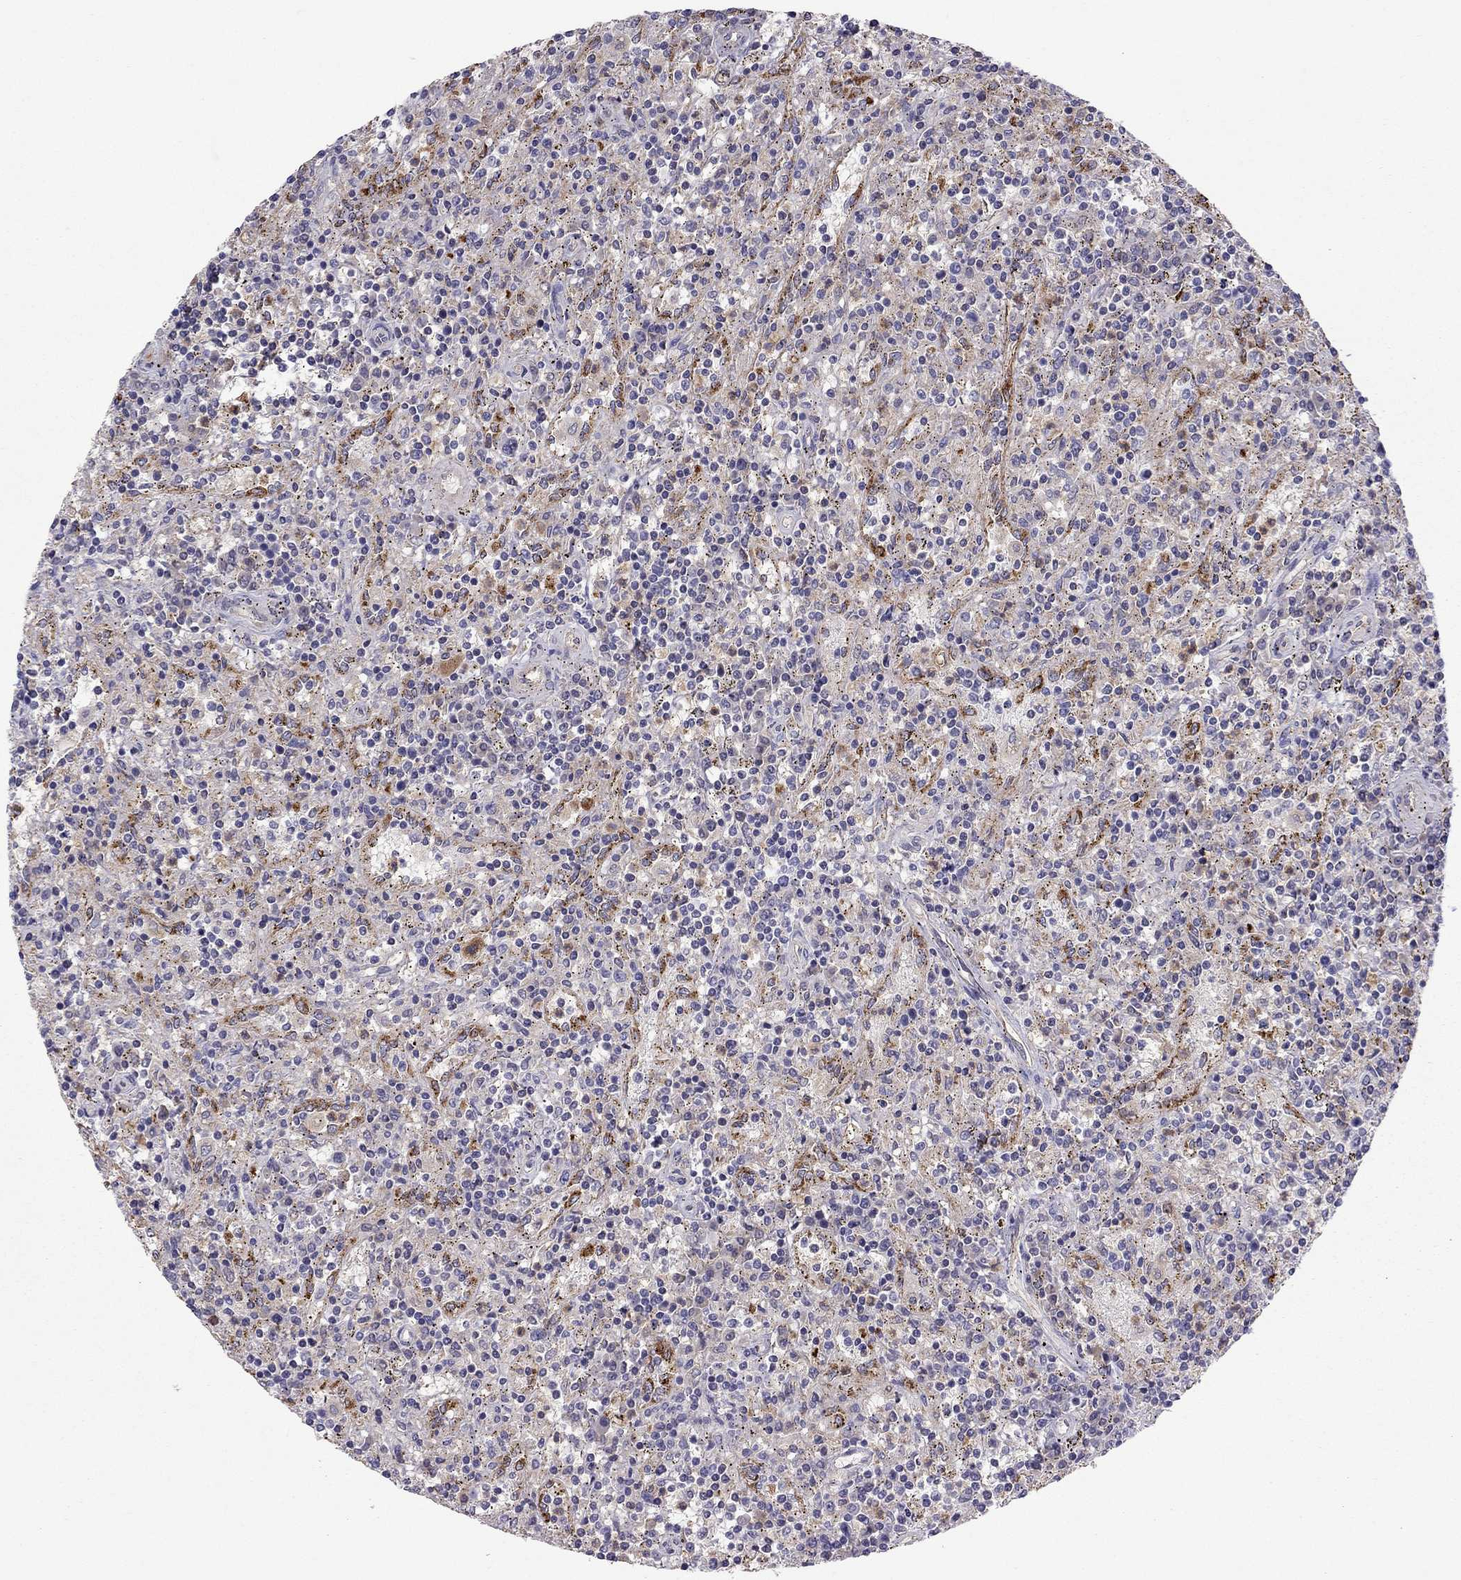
{"staining": {"intensity": "negative", "quantity": "none", "location": "none"}, "tissue": "lymphoma", "cell_type": "Tumor cells", "image_type": "cancer", "snomed": [{"axis": "morphology", "description": "Malignant lymphoma, non-Hodgkin's type, Low grade"}, {"axis": "topography", "description": "Spleen"}], "caption": "The IHC photomicrograph has no significant positivity in tumor cells of malignant lymphoma, non-Hodgkin's type (low-grade) tissue. The staining is performed using DAB brown chromogen with nuclei counter-stained in using hematoxylin.", "gene": "STOML3", "patient": {"sex": "male", "age": 62}}